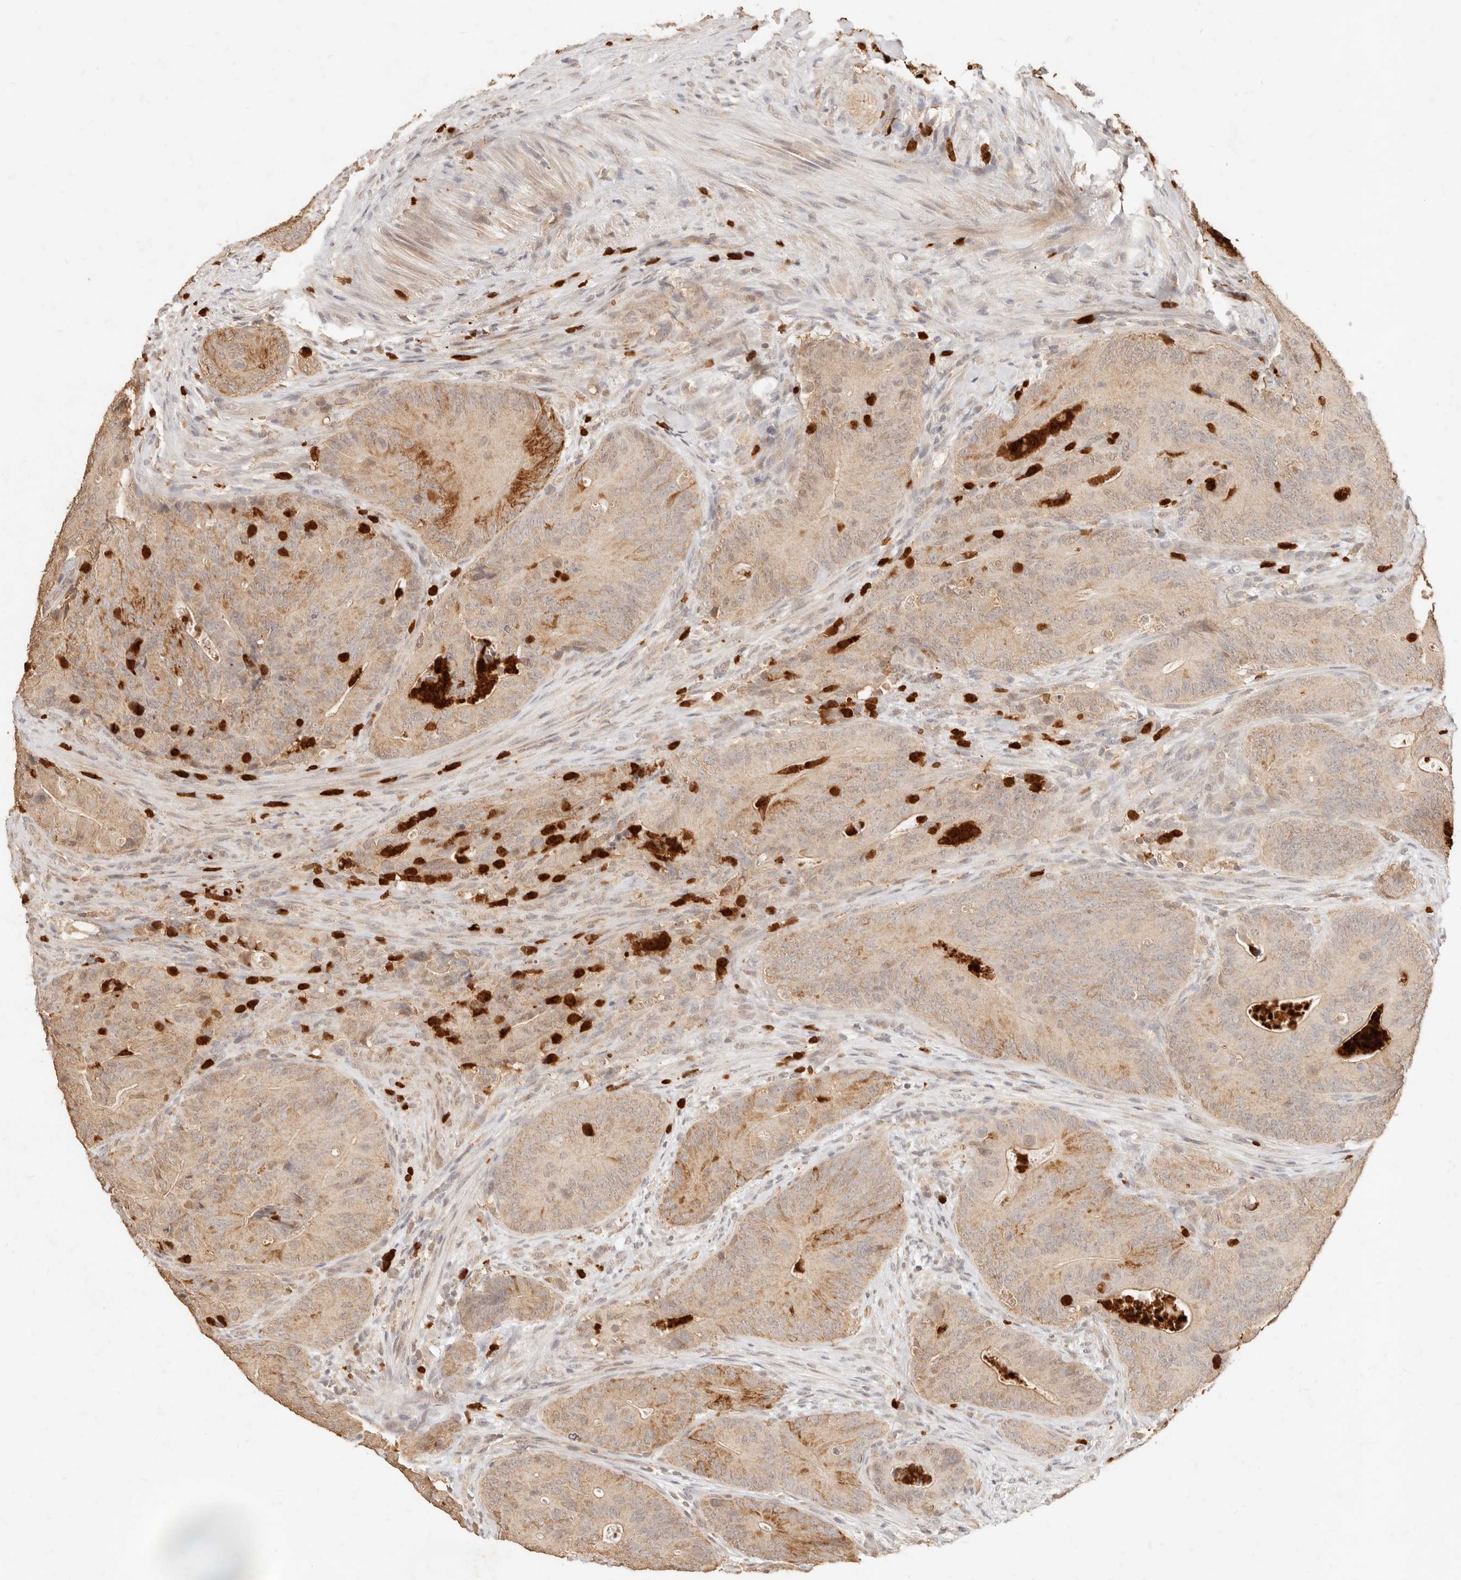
{"staining": {"intensity": "moderate", "quantity": "<25%", "location": "cytoplasmic/membranous"}, "tissue": "colorectal cancer", "cell_type": "Tumor cells", "image_type": "cancer", "snomed": [{"axis": "morphology", "description": "Normal tissue, NOS"}, {"axis": "topography", "description": "Colon"}], "caption": "Immunohistochemical staining of human colorectal cancer exhibits low levels of moderate cytoplasmic/membranous protein expression in about <25% of tumor cells.", "gene": "TMTC2", "patient": {"sex": "female", "age": 82}}